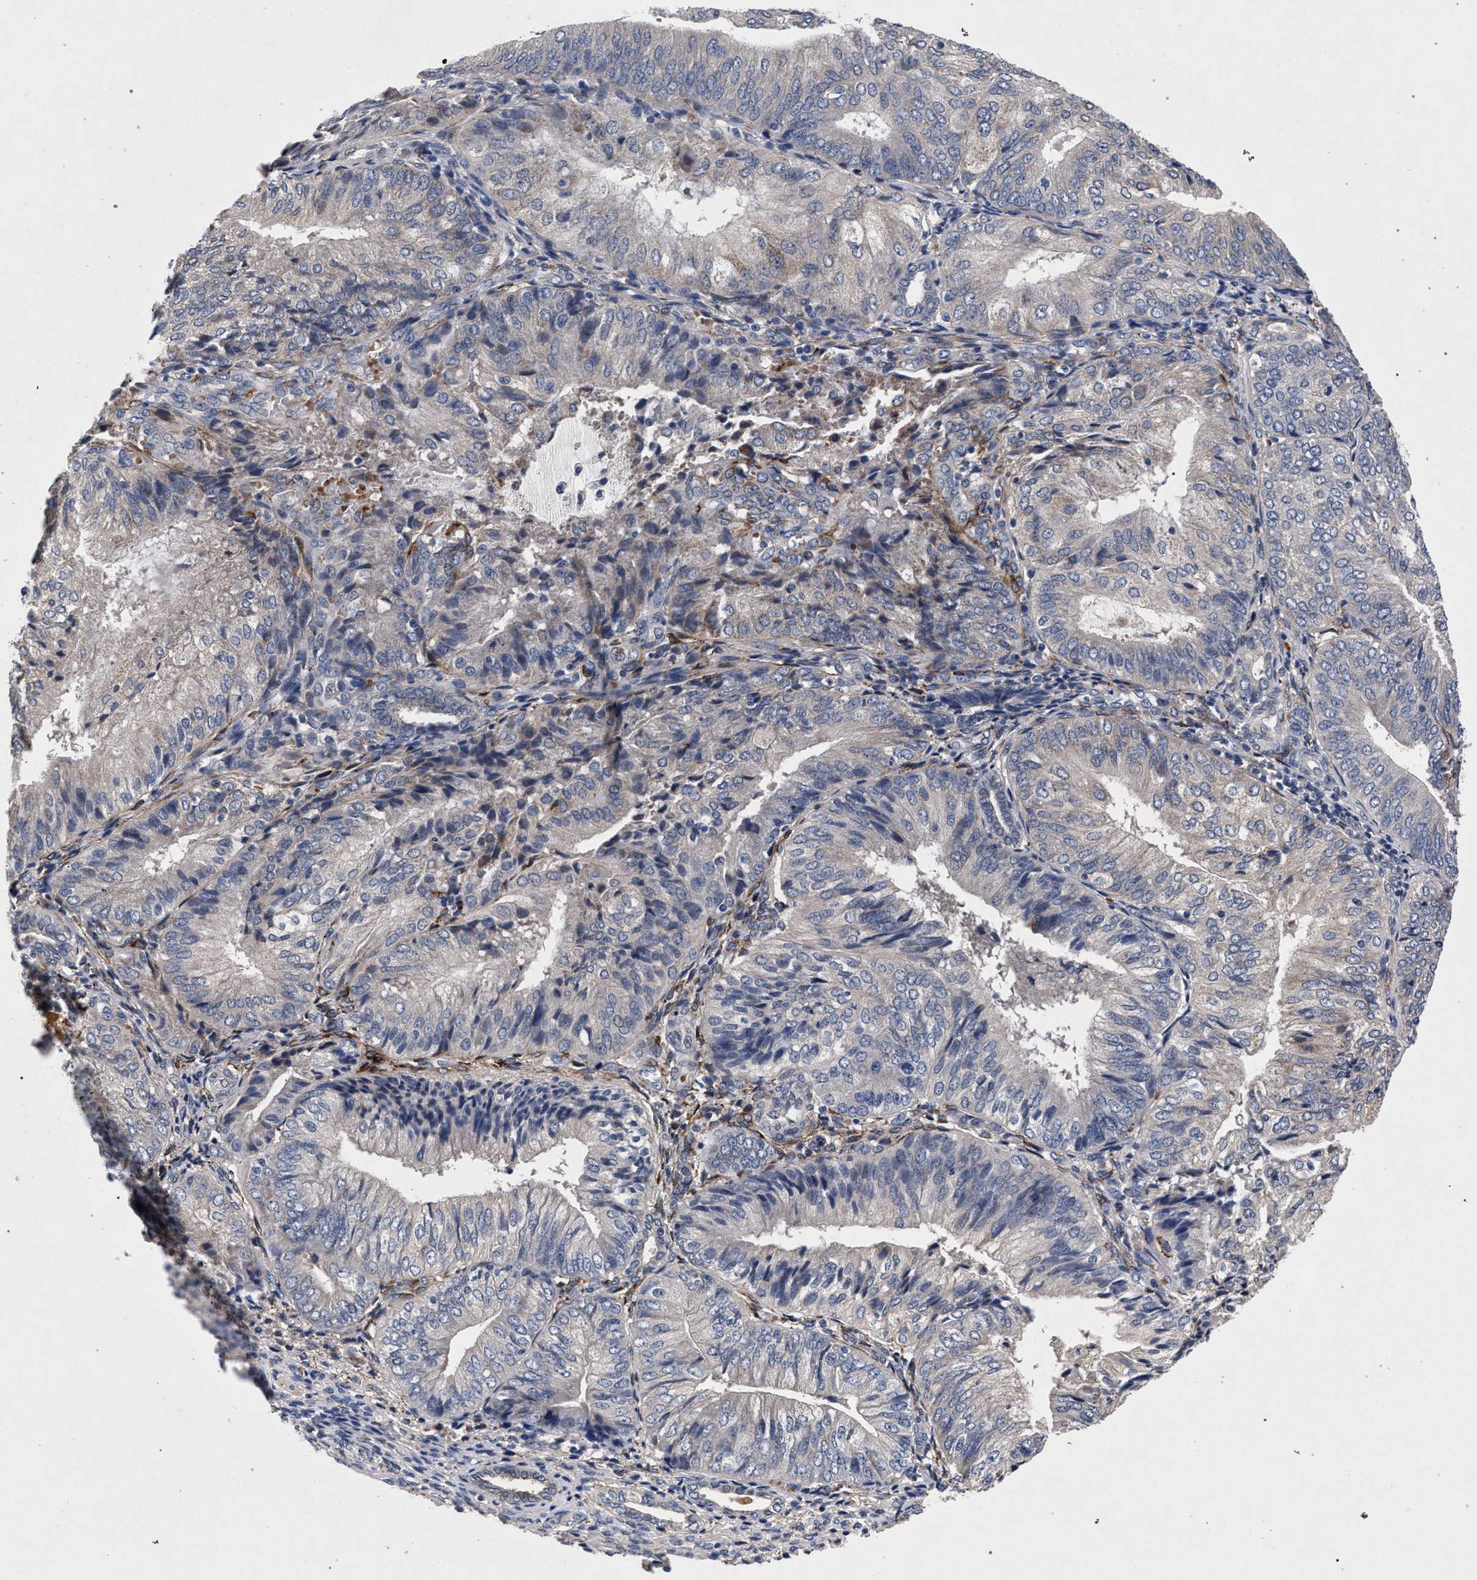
{"staining": {"intensity": "negative", "quantity": "none", "location": "none"}, "tissue": "endometrial cancer", "cell_type": "Tumor cells", "image_type": "cancer", "snomed": [{"axis": "morphology", "description": "Adenocarcinoma, NOS"}, {"axis": "topography", "description": "Endometrium"}], "caption": "Immunohistochemistry (IHC) image of neoplastic tissue: endometrial cancer stained with DAB (3,3'-diaminobenzidine) exhibits no significant protein expression in tumor cells.", "gene": "NEK7", "patient": {"sex": "female", "age": 81}}